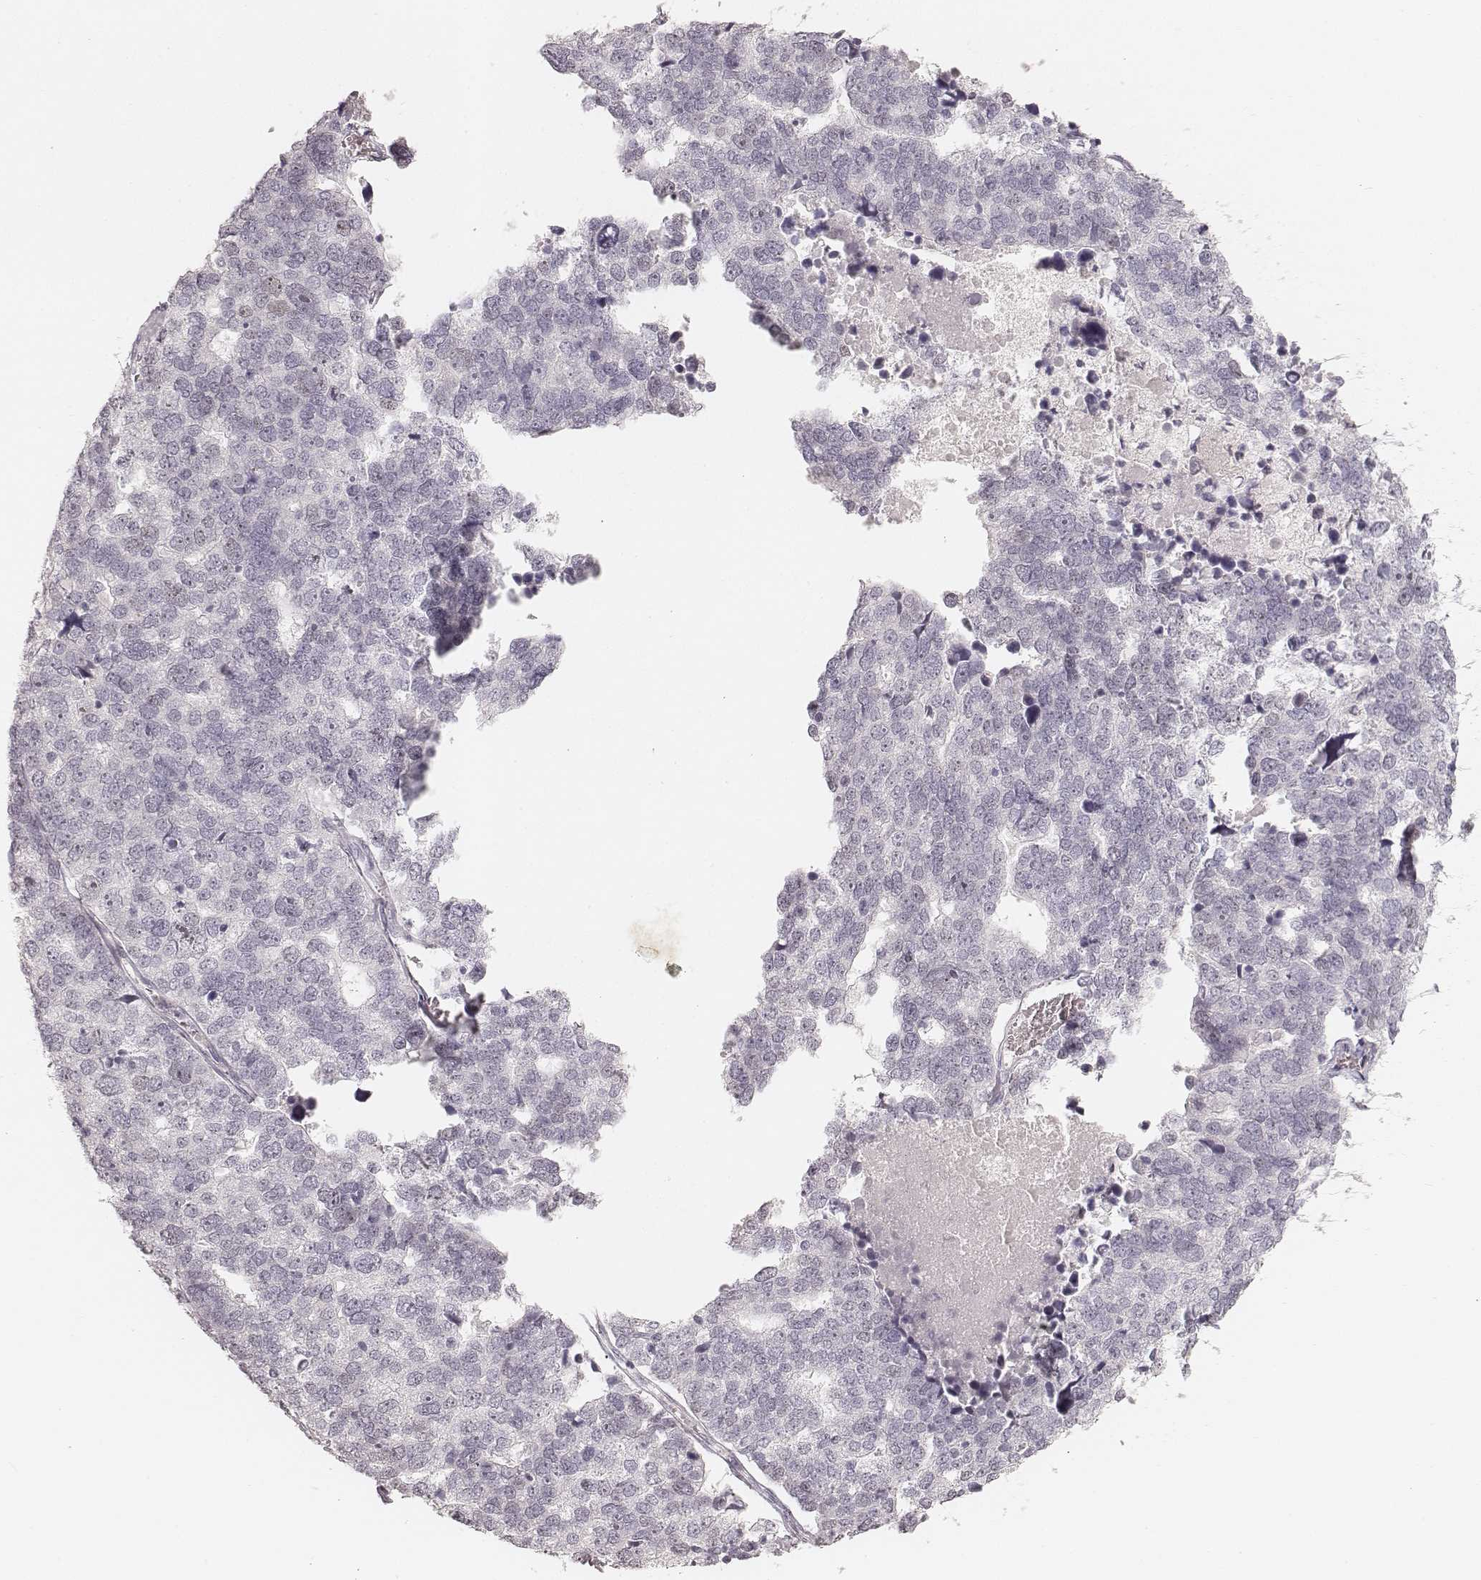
{"staining": {"intensity": "negative", "quantity": "none", "location": "none"}, "tissue": "stomach cancer", "cell_type": "Tumor cells", "image_type": "cancer", "snomed": [{"axis": "morphology", "description": "Adenocarcinoma, NOS"}, {"axis": "topography", "description": "Stomach"}], "caption": "A high-resolution photomicrograph shows immunohistochemistry staining of stomach adenocarcinoma, which exhibits no significant staining in tumor cells.", "gene": "TEX37", "patient": {"sex": "male", "age": 69}}